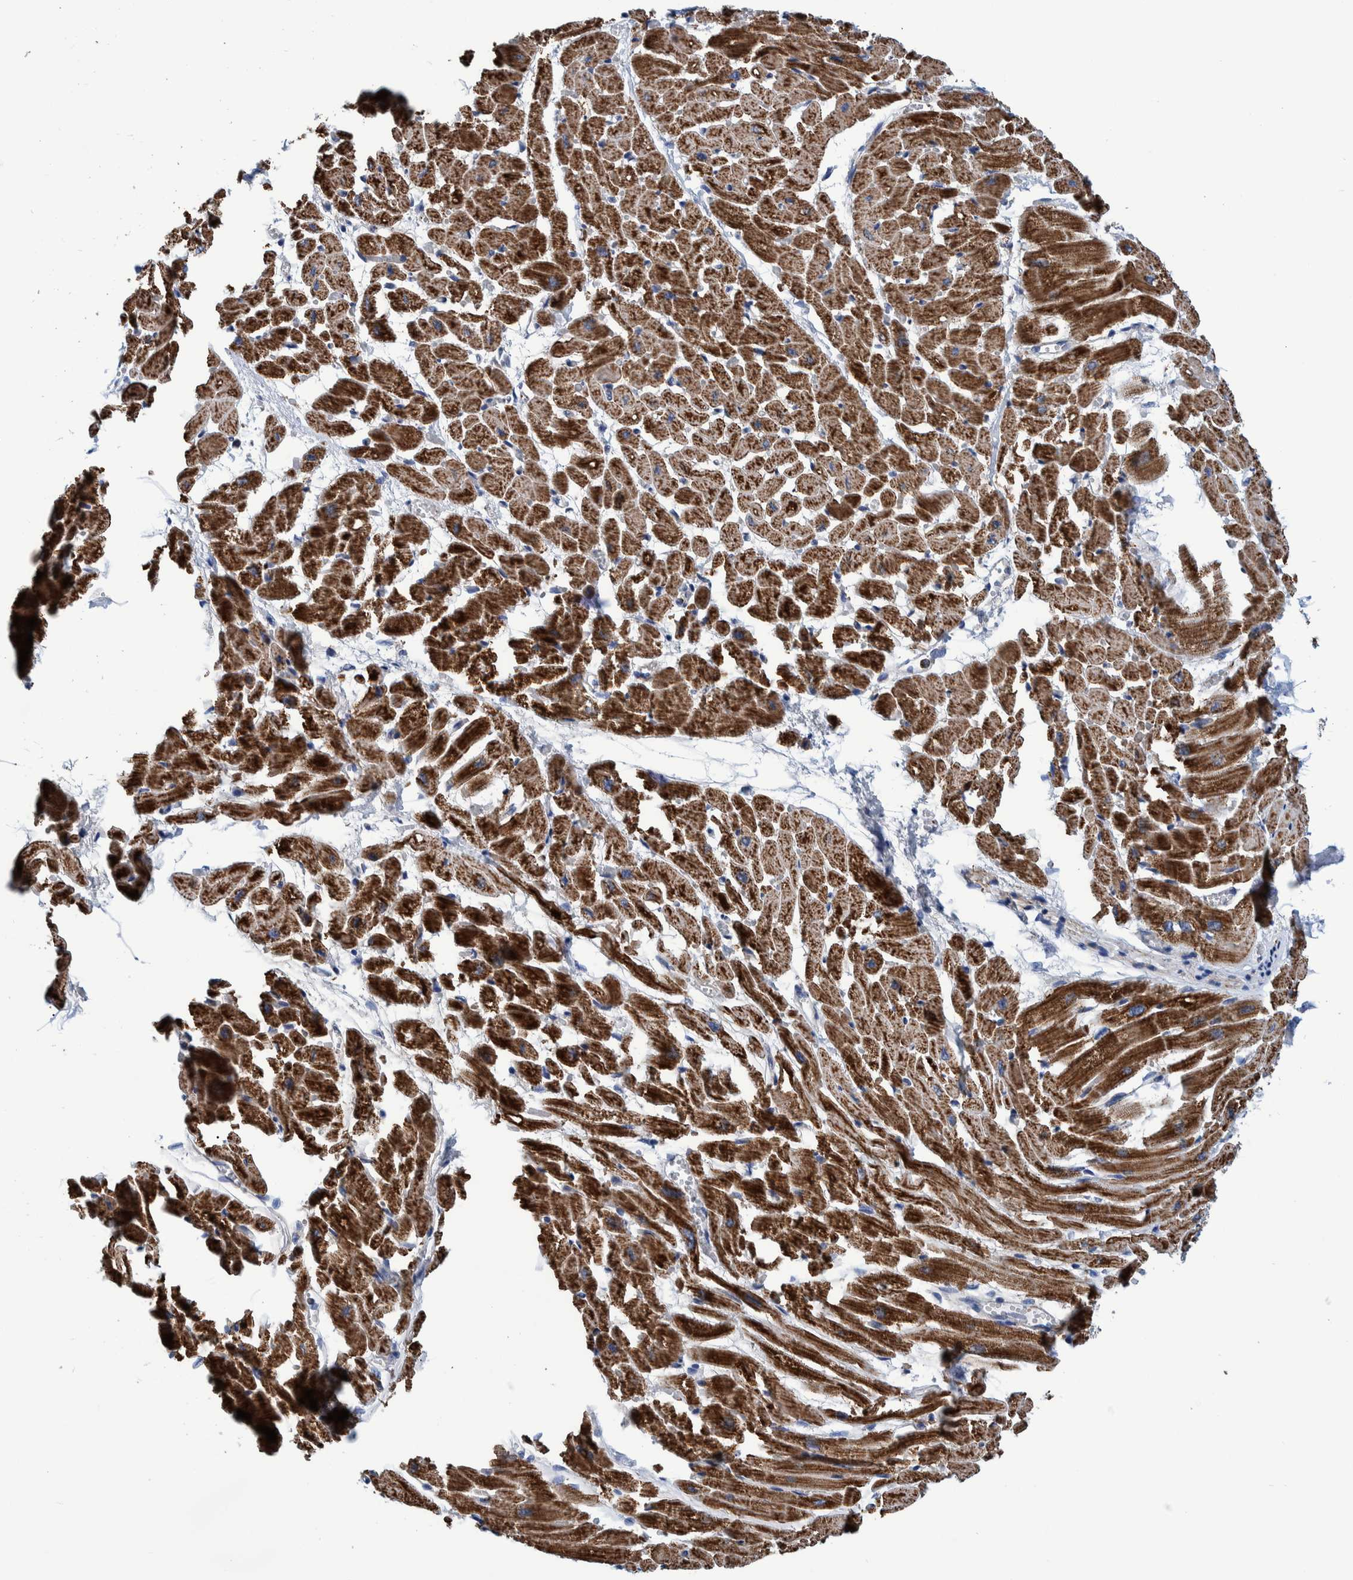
{"staining": {"intensity": "strong", "quantity": ">75%", "location": "cytoplasmic/membranous"}, "tissue": "heart muscle", "cell_type": "Cardiomyocytes", "image_type": "normal", "snomed": [{"axis": "morphology", "description": "Normal tissue, NOS"}, {"axis": "topography", "description": "Heart"}], "caption": "Cardiomyocytes show high levels of strong cytoplasmic/membranous staining in about >75% of cells in normal human heart muscle.", "gene": "BZW2", "patient": {"sex": "male", "age": 45}}